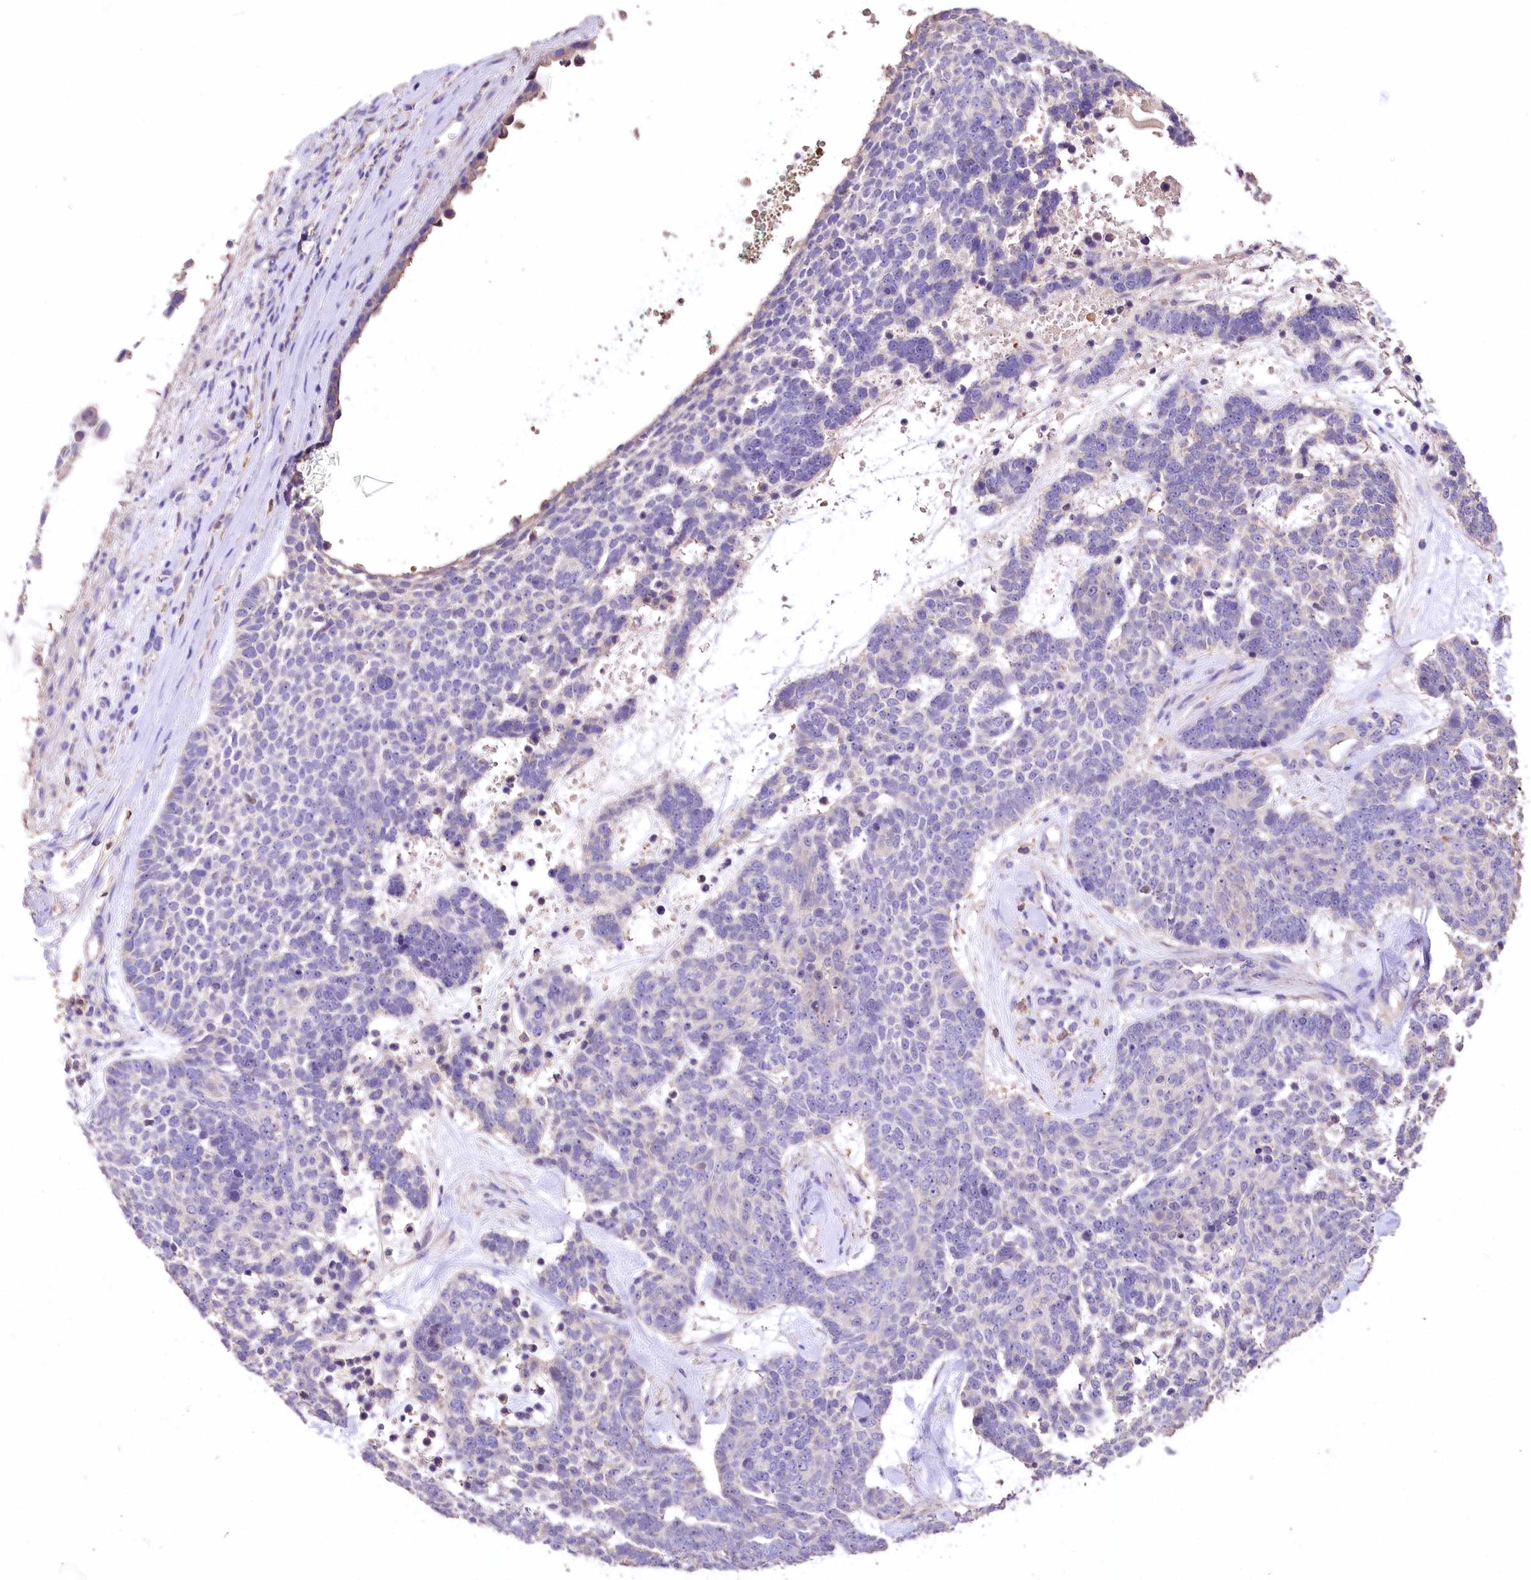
{"staining": {"intensity": "negative", "quantity": "none", "location": "none"}, "tissue": "skin cancer", "cell_type": "Tumor cells", "image_type": "cancer", "snomed": [{"axis": "morphology", "description": "Basal cell carcinoma"}, {"axis": "topography", "description": "Skin"}], "caption": "Human skin cancer stained for a protein using immunohistochemistry (IHC) exhibits no staining in tumor cells.", "gene": "PCYOX1L", "patient": {"sex": "female", "age": 81}}